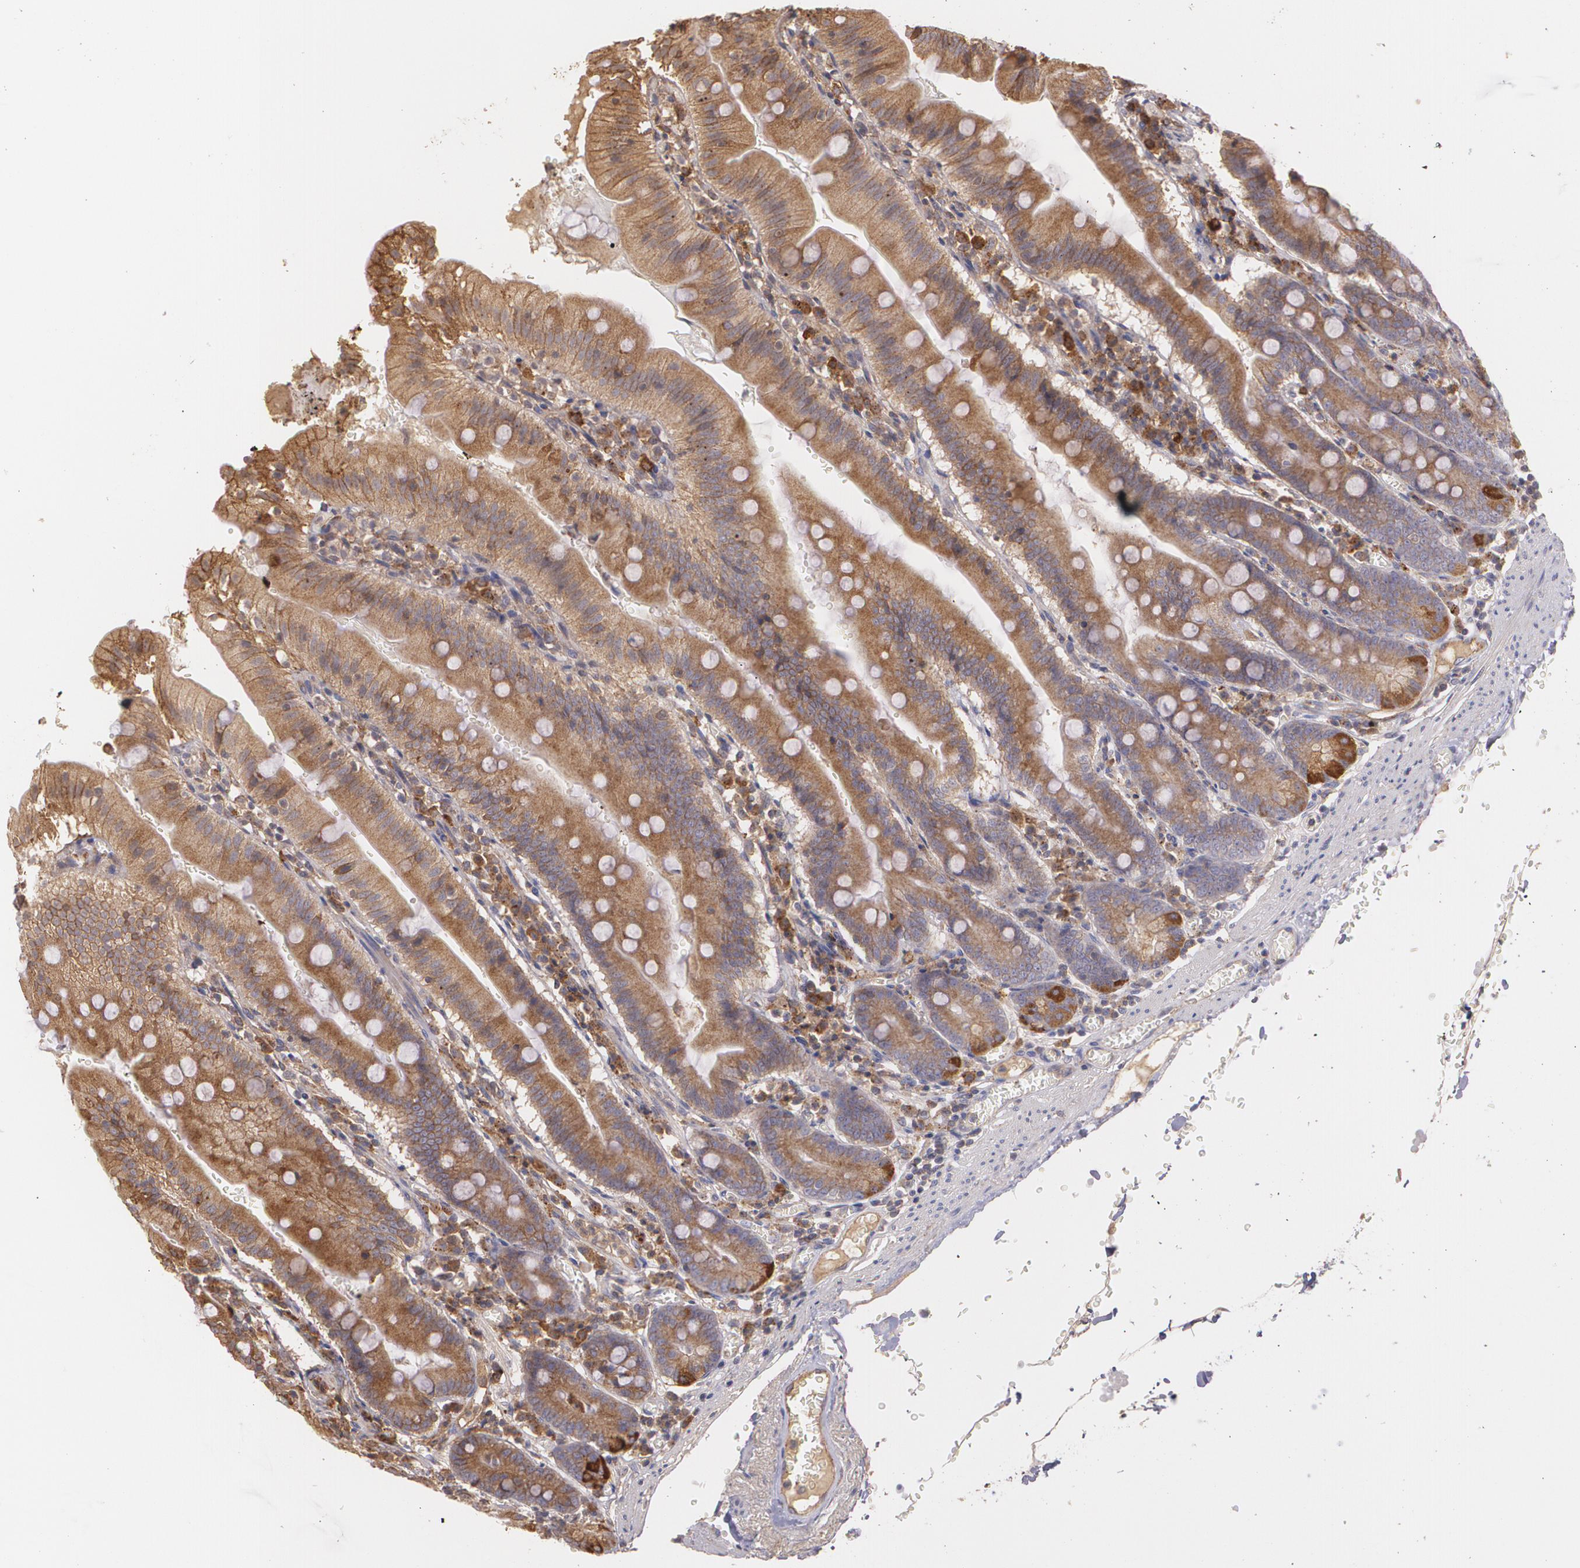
{"staining": {"intensity": "strong", "quantity": ">75%", "location": "cytoplasmic/membranous"}, "tissue": "small intestine", "cell_type": "Glandular cells", "image_type": "normal", "snomed": [{"axis": "morphology", "description": "Normal tissue, NOS"}, {"axis": "topography", "description": "Small intestine"}], "caption": "High-magnification brightfield microscopy of normal small intestine stained with DAB (brown) and counterstained with hematoxylin (blue). glandular cells exhibit strong cytoplasmic/membranous positivity is seen in about>75% of cells.", "gene": "ECE1", "patient": {"sex": "male", "age": 71}}